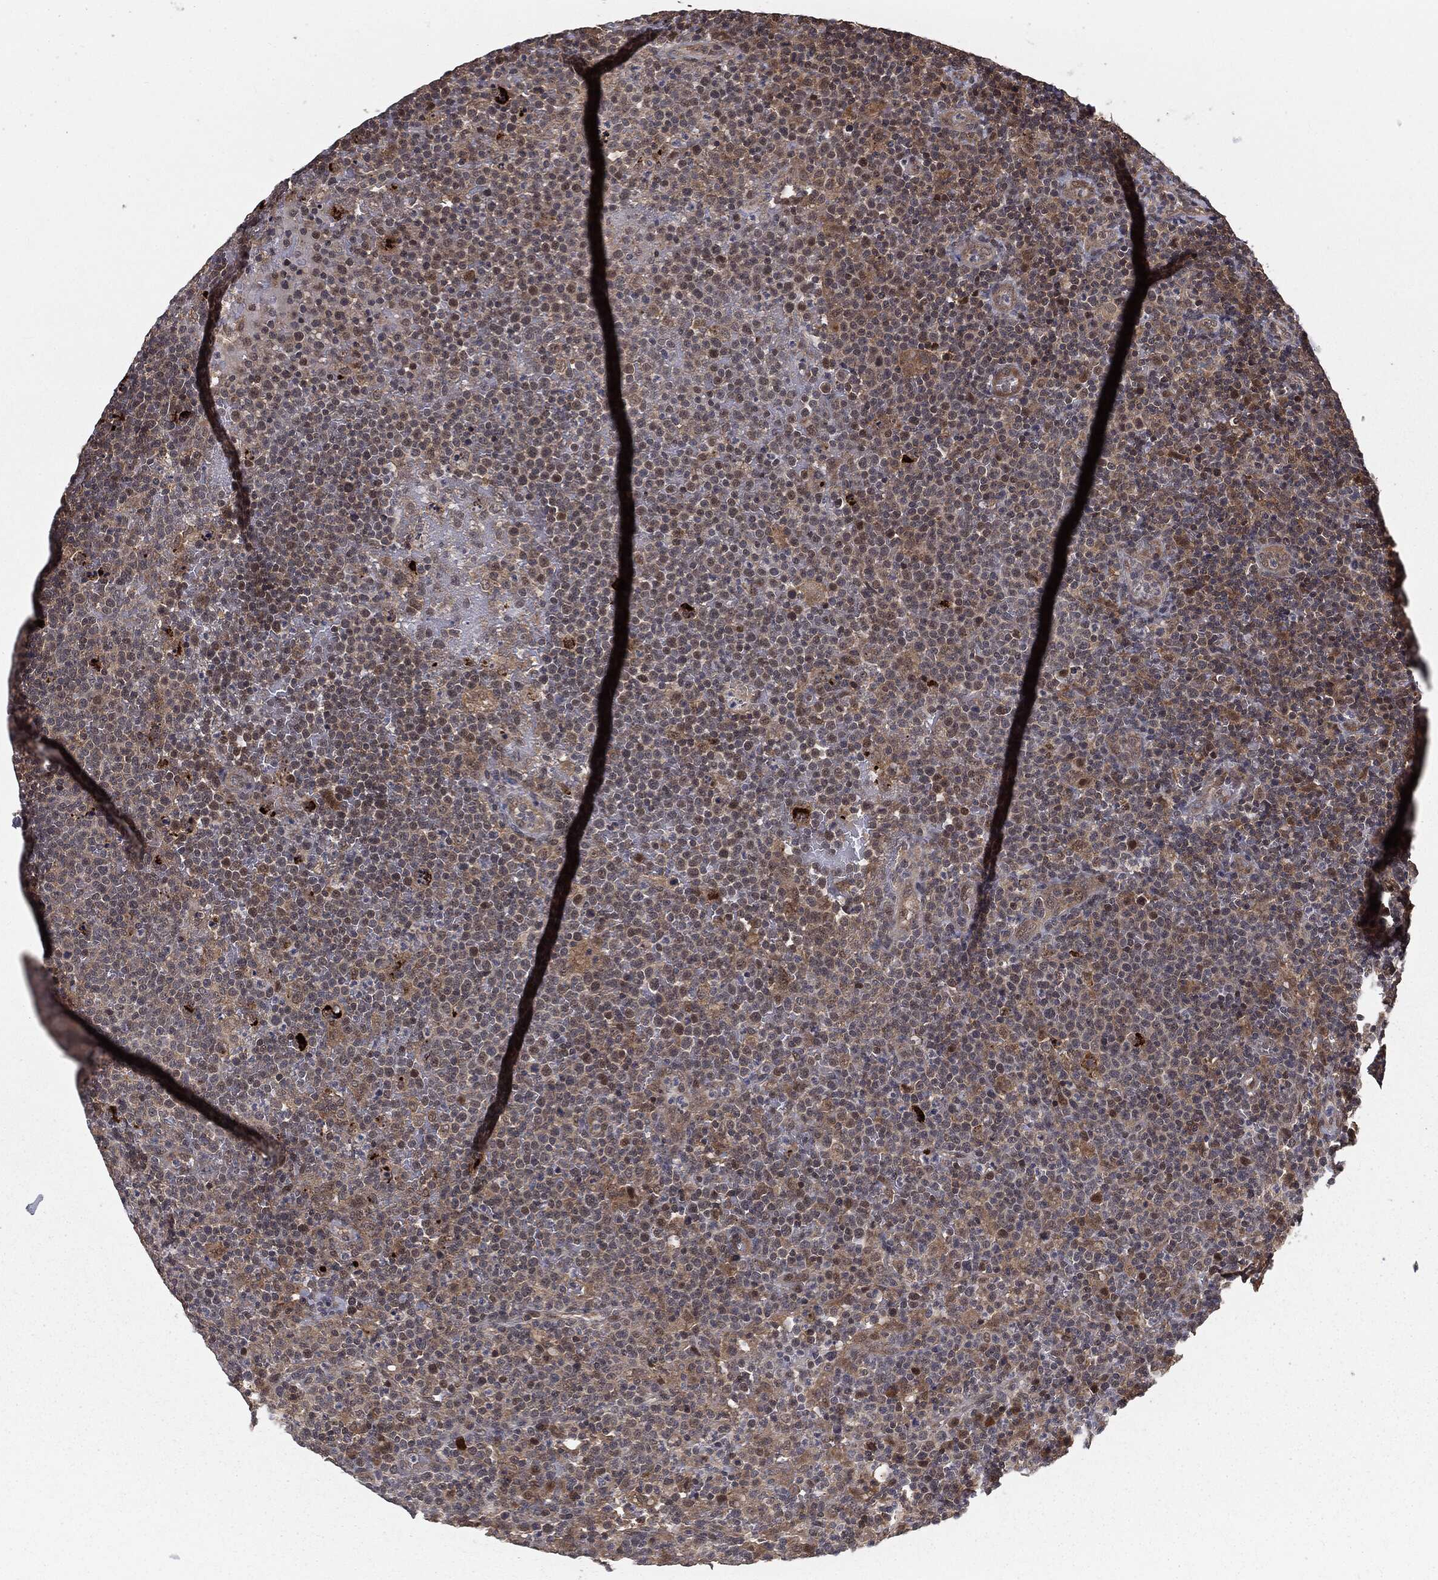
{"staining": {"intensity": "weak", "quantity": "<25%", "location": "cytoplasmic/membranous"}, "tissue": "lymphoma", "cell_type": "Tumor cells", "image_type": "cancer", "snomed": [{"axis": "morphology", "description": "Malignant lymphoma, non-Hodgkin's type, High grade"}, {"axis": "topography", "description": "Lymph node"}], "caption": "Immunohistochemistry (IHC) micrograph of high-grade malignant lymphoma, non-Hodgkin's type stained for a protein (brown), which exhibits no staining in tumor cells. (Stains: DAB immunohistochemistry with hematoxylin counter stain, Microscopy: brightfield microscopy at high magnification).", "gene": "FBXO7", "patient": {"sex": "male", "age": 61}}